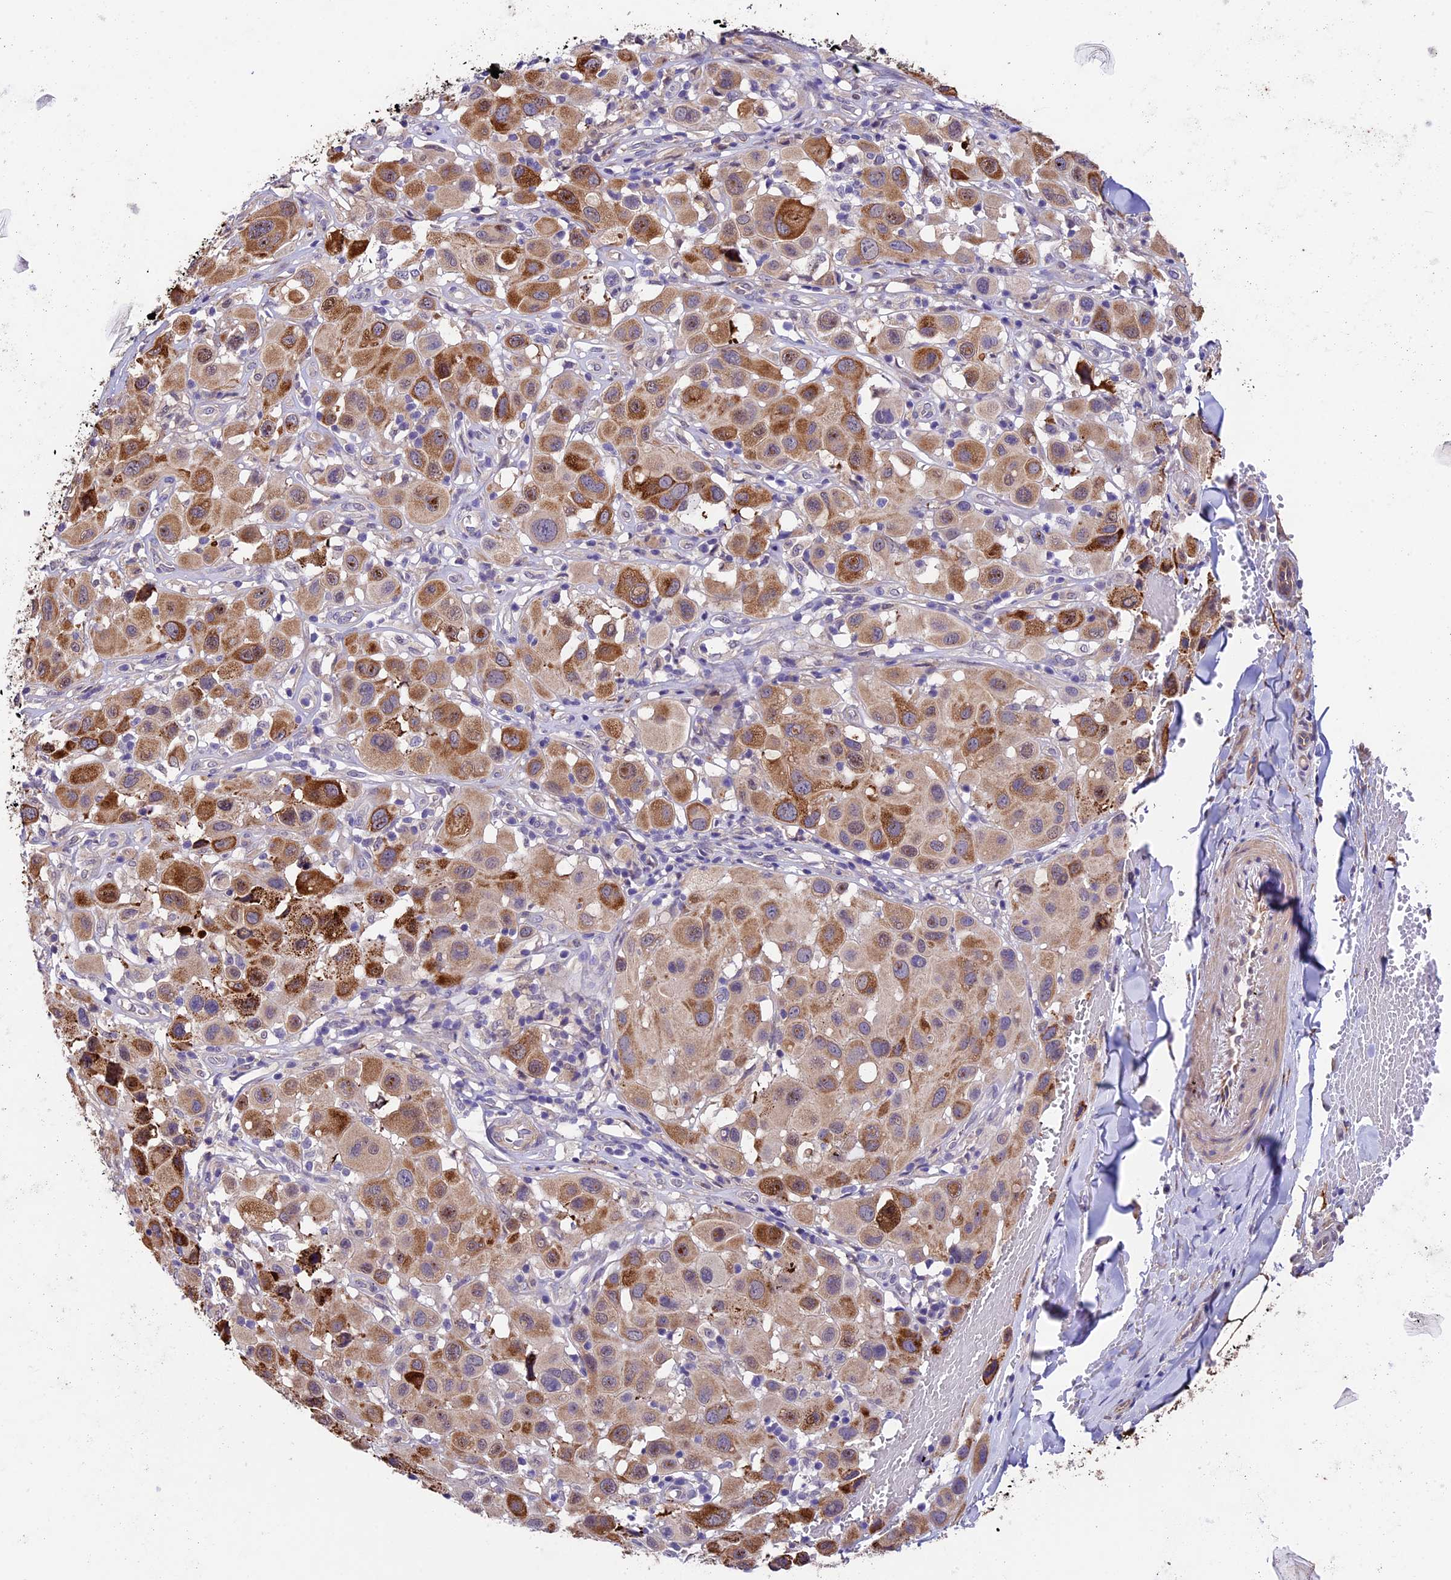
{"staining": {"intensity": "strong", "quantity": ">75%", "location": "cytoplasmic/membranous"}, "tissue": "melanoma", "cell_type": "Tumor cells", "image_type": "cancer", "snomed": [{"axis": "morphology", "description": "Malignant melanoma, Metastatic site"}, {"axis": "topography", "description": "Skin"}], "caption": "Melanoma stained for a protein shows strong cytoplasmic/membranous positivity in tumor cells. The staining is performed using DAB brown chromogen to label protein expression. The nuclei are counter-stained blue using hematoxylin.", "gene": "LSM7", "patient": {"sex": "male", "age": 41}}